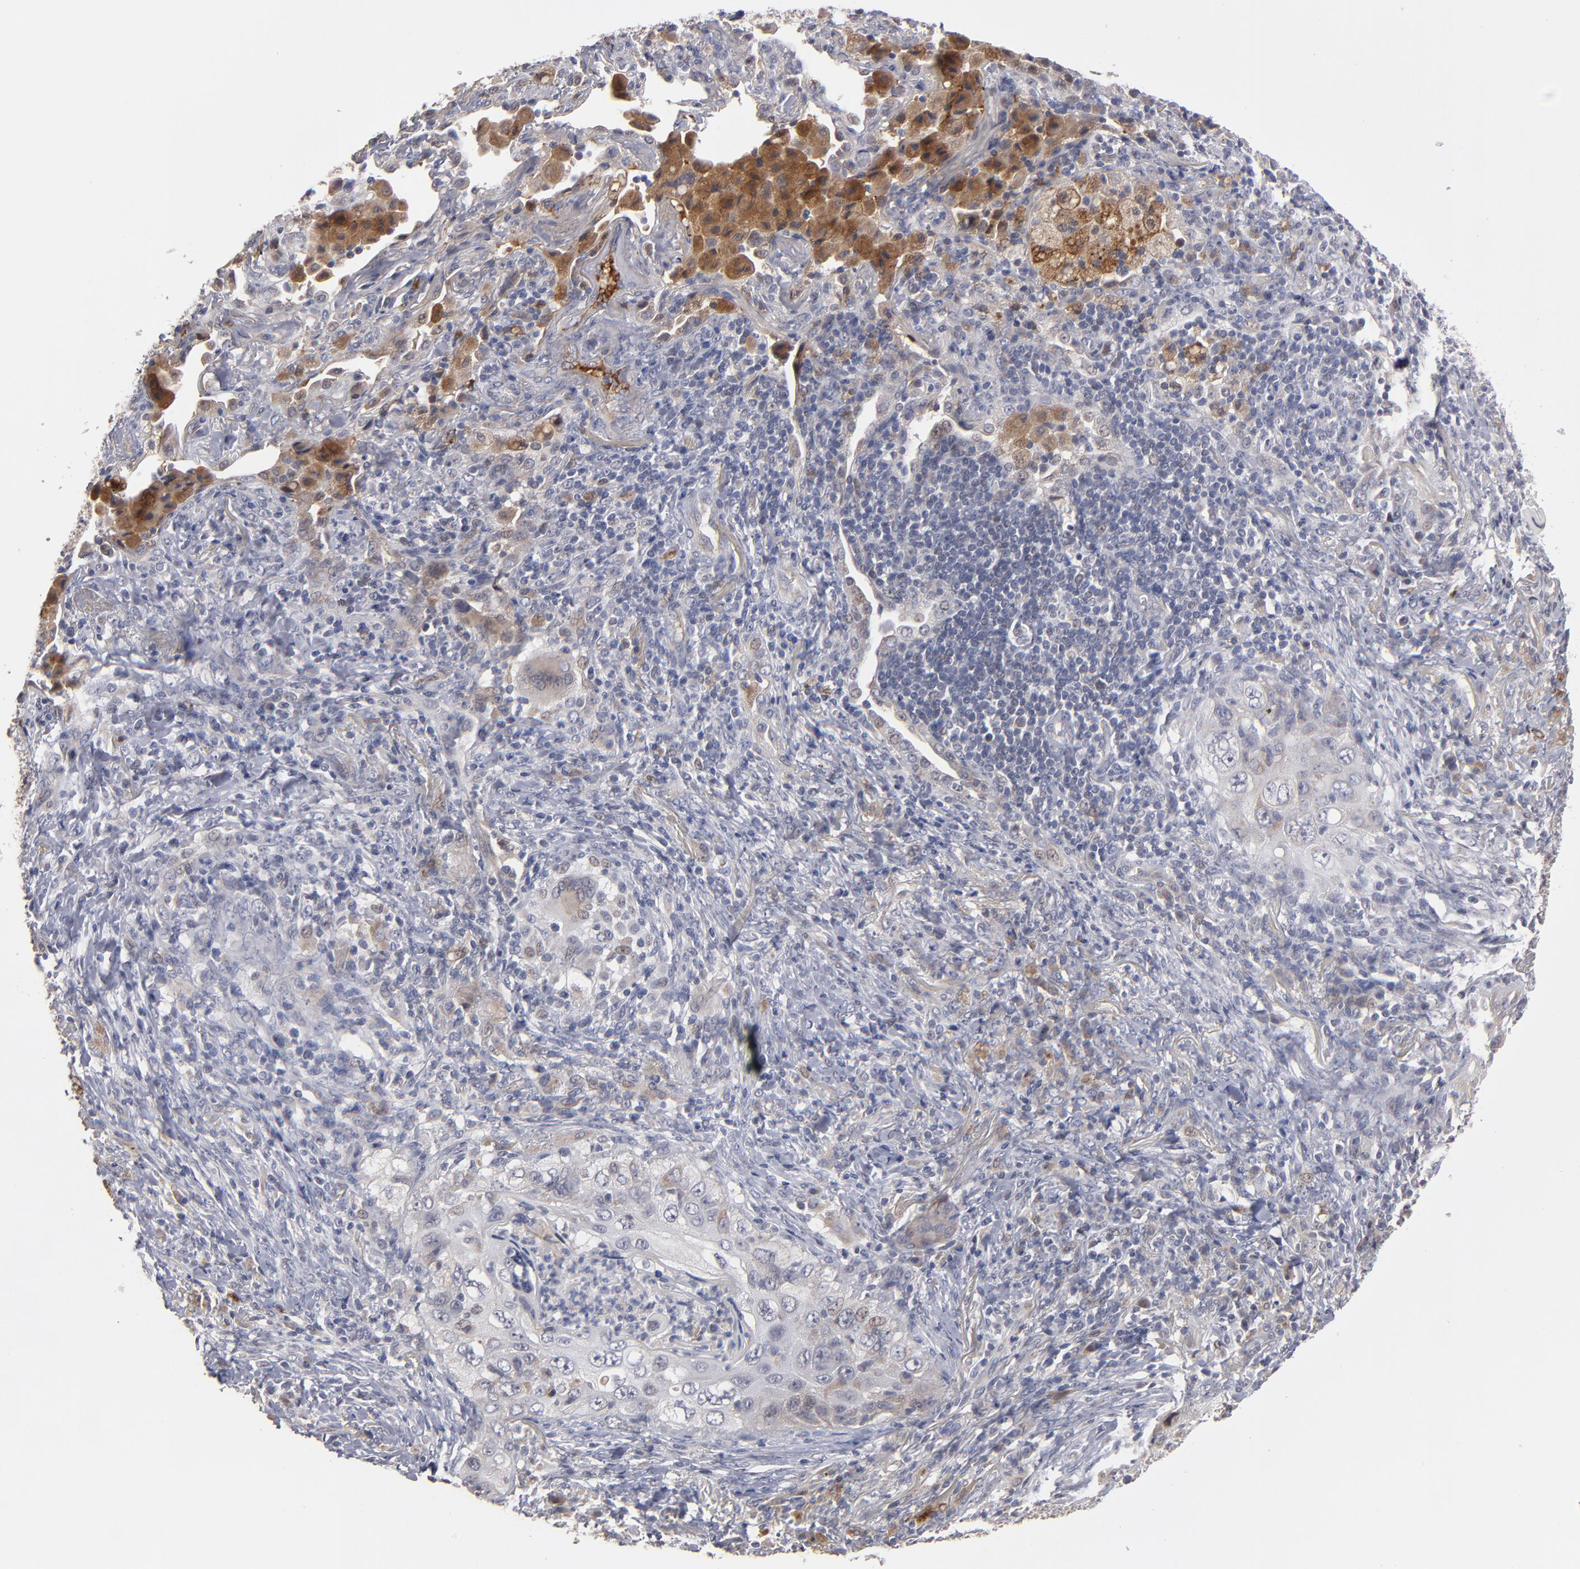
{"staining": {"intensity": "negative", "quantity": "none", "location": "none"}, "tissue": "lung cancer", "cell_type": "Tumor cells", "image_type": "cancer", "snomed": [{"axis": "morphology", "description": "Squamous cell carcinoma, NOS"}, {"axis": "topography", "description": "Lung"}], "caption": "Photomicrograph shows no protein positivity in tumor cells of lung cancer tissue.", "gene": "EXD2", "patient": {"sex": "female", "age": 67}}